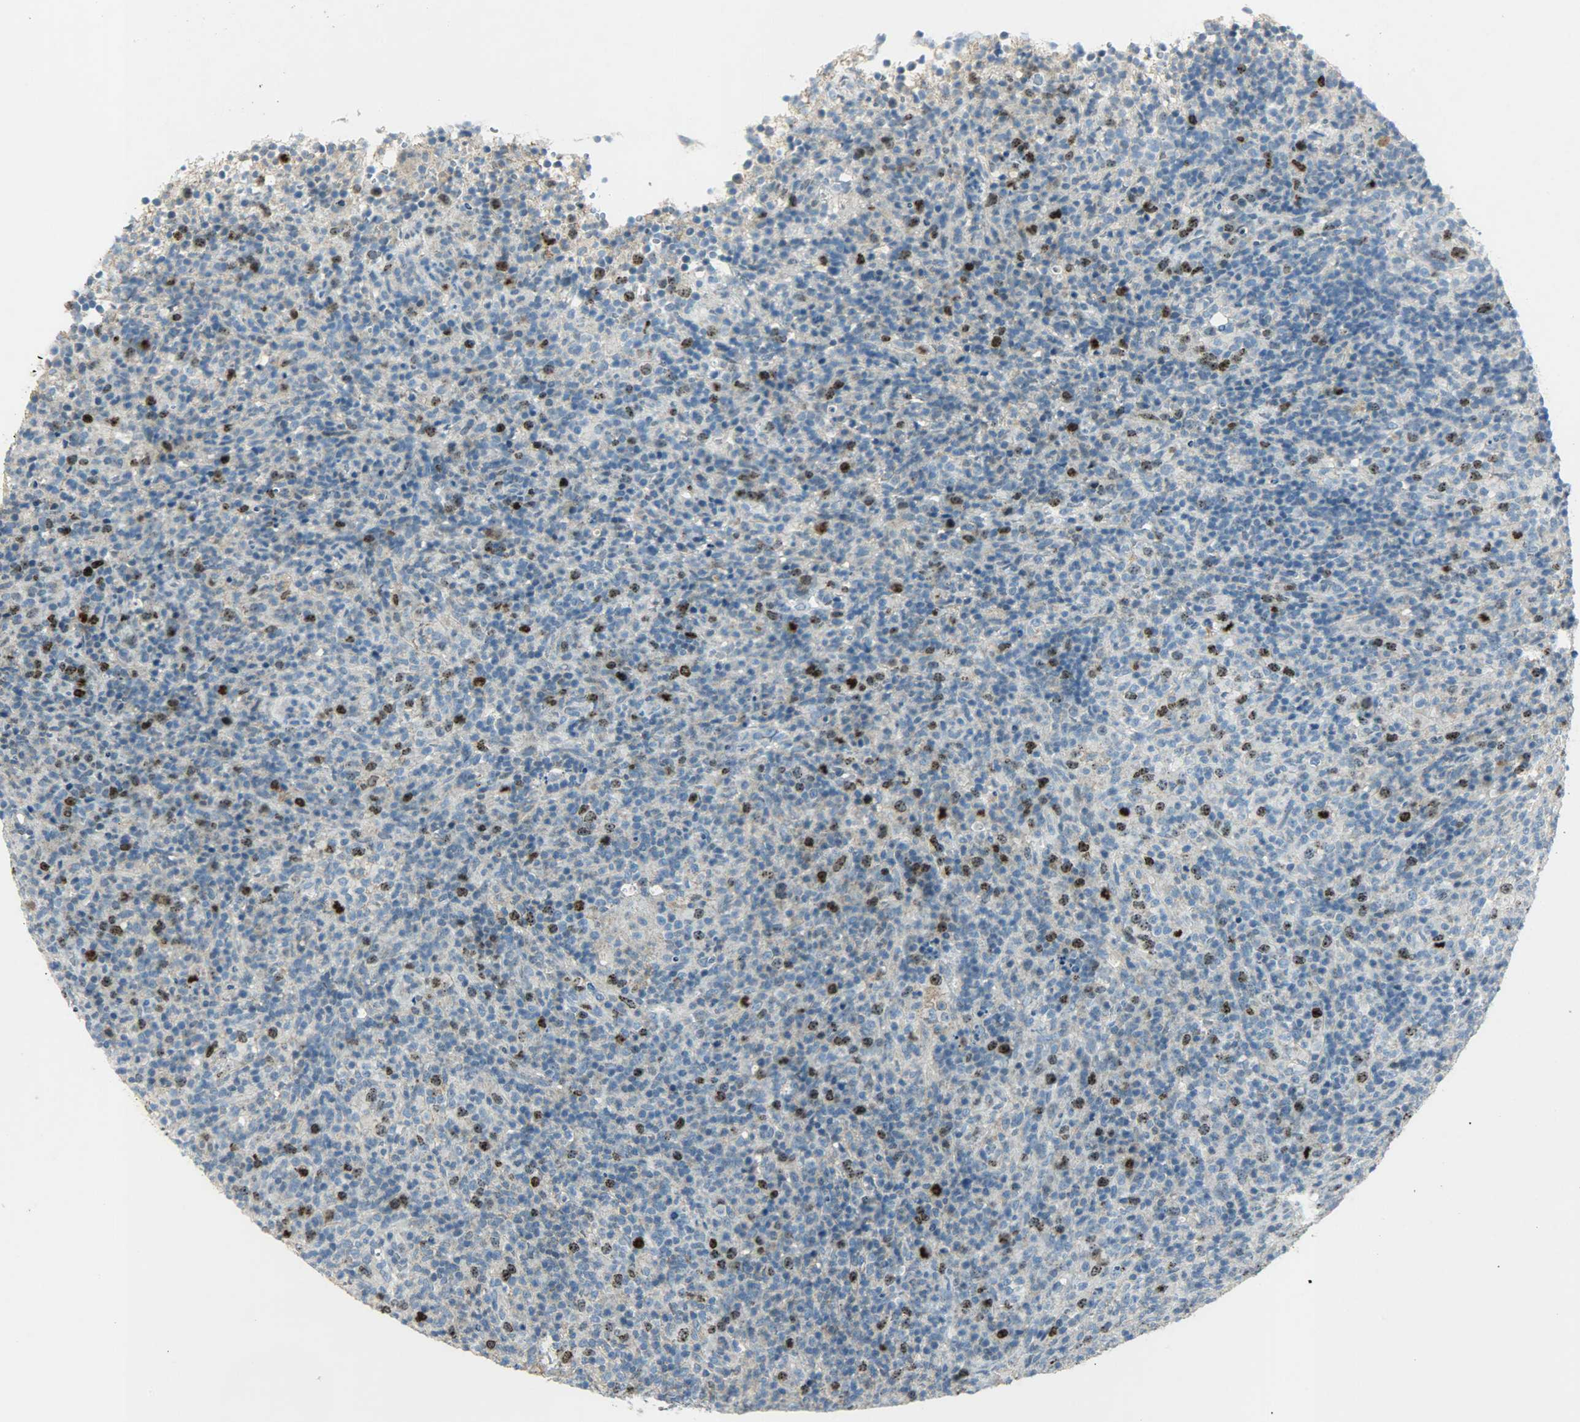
{"staining": {"intensity": "strong", "quantity": "25%-75%", "location": "nuclear"}, "tissue": "lymphoma", "cell_type": "Tumor cells", "image_type": "cancer", "snomed": [{"axis": "morphology", "description": "Malignant lymphoma, non-Hodgkin's type, High grade"}, {"axis": "topography", "description": "Lymph node"}], "caption": "Protein positivity by immunohistochemistry (IHC) shows strong nuclear staining in about 25%-75% of tumor cells in high-grade malignant lymphoma, non-Hodgkin's type. (brown staining indicates protein expression, while blue staining denotes nuclei).", "gene": "AURKB", "patient": {"sex": "female", "age": 76}}